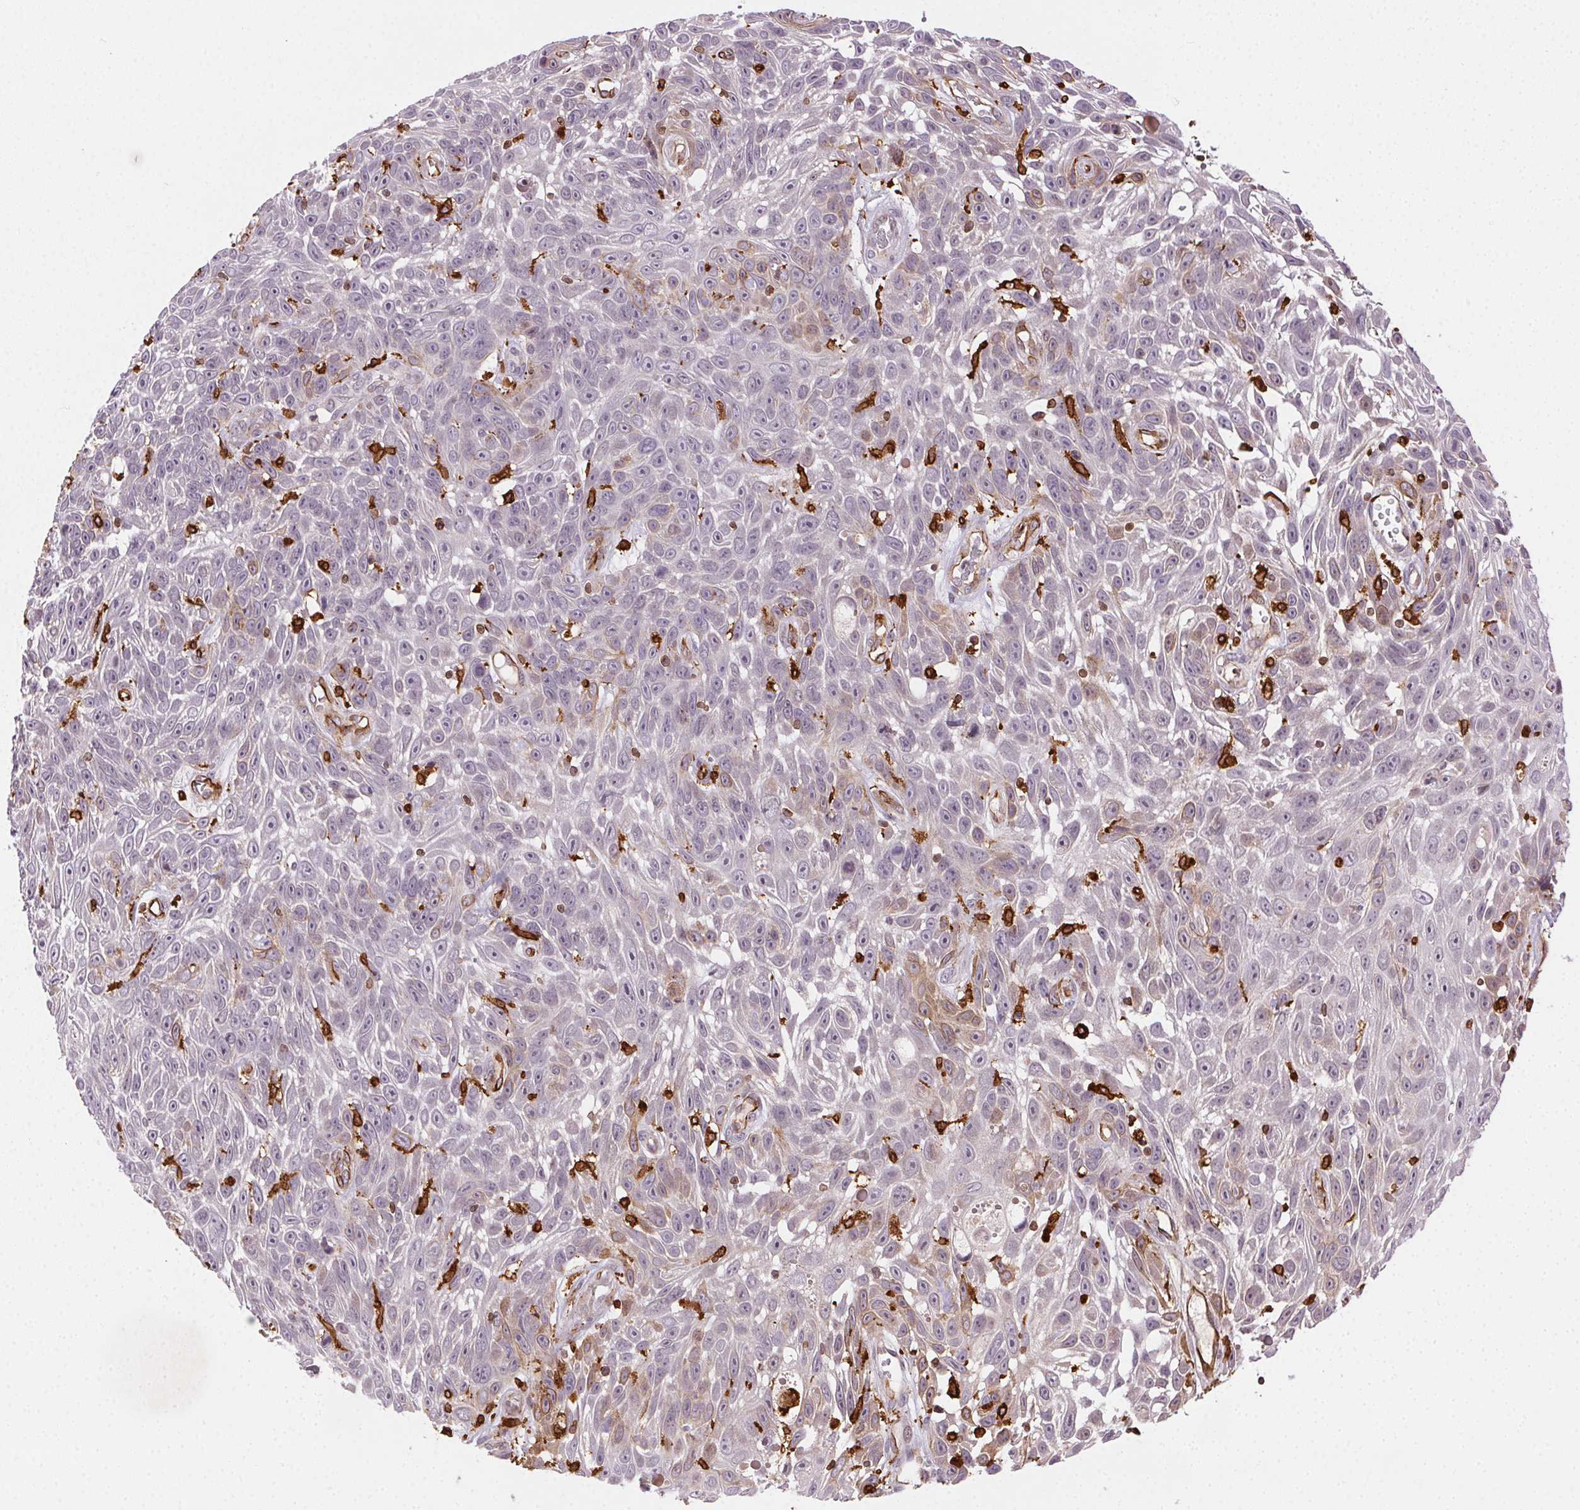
{"staining": {"intensity": "negative", "quantity": "none", "location": "none"}, "tissue": "skin cancer", "cell_type": "Tumor cells", "image_type": "cancer", "snomed": [{"axis": "morphology", "description": "Squamous cell carcinoma, NOS"}, {"axis": "topography", "description": "Skin"}], "caption": "The IHC photomicrograph has no significant expression in tumor cells of skin cancer tissue.", "gene": "RNASET2", "patient": {"sex": "male", "age": 82}}